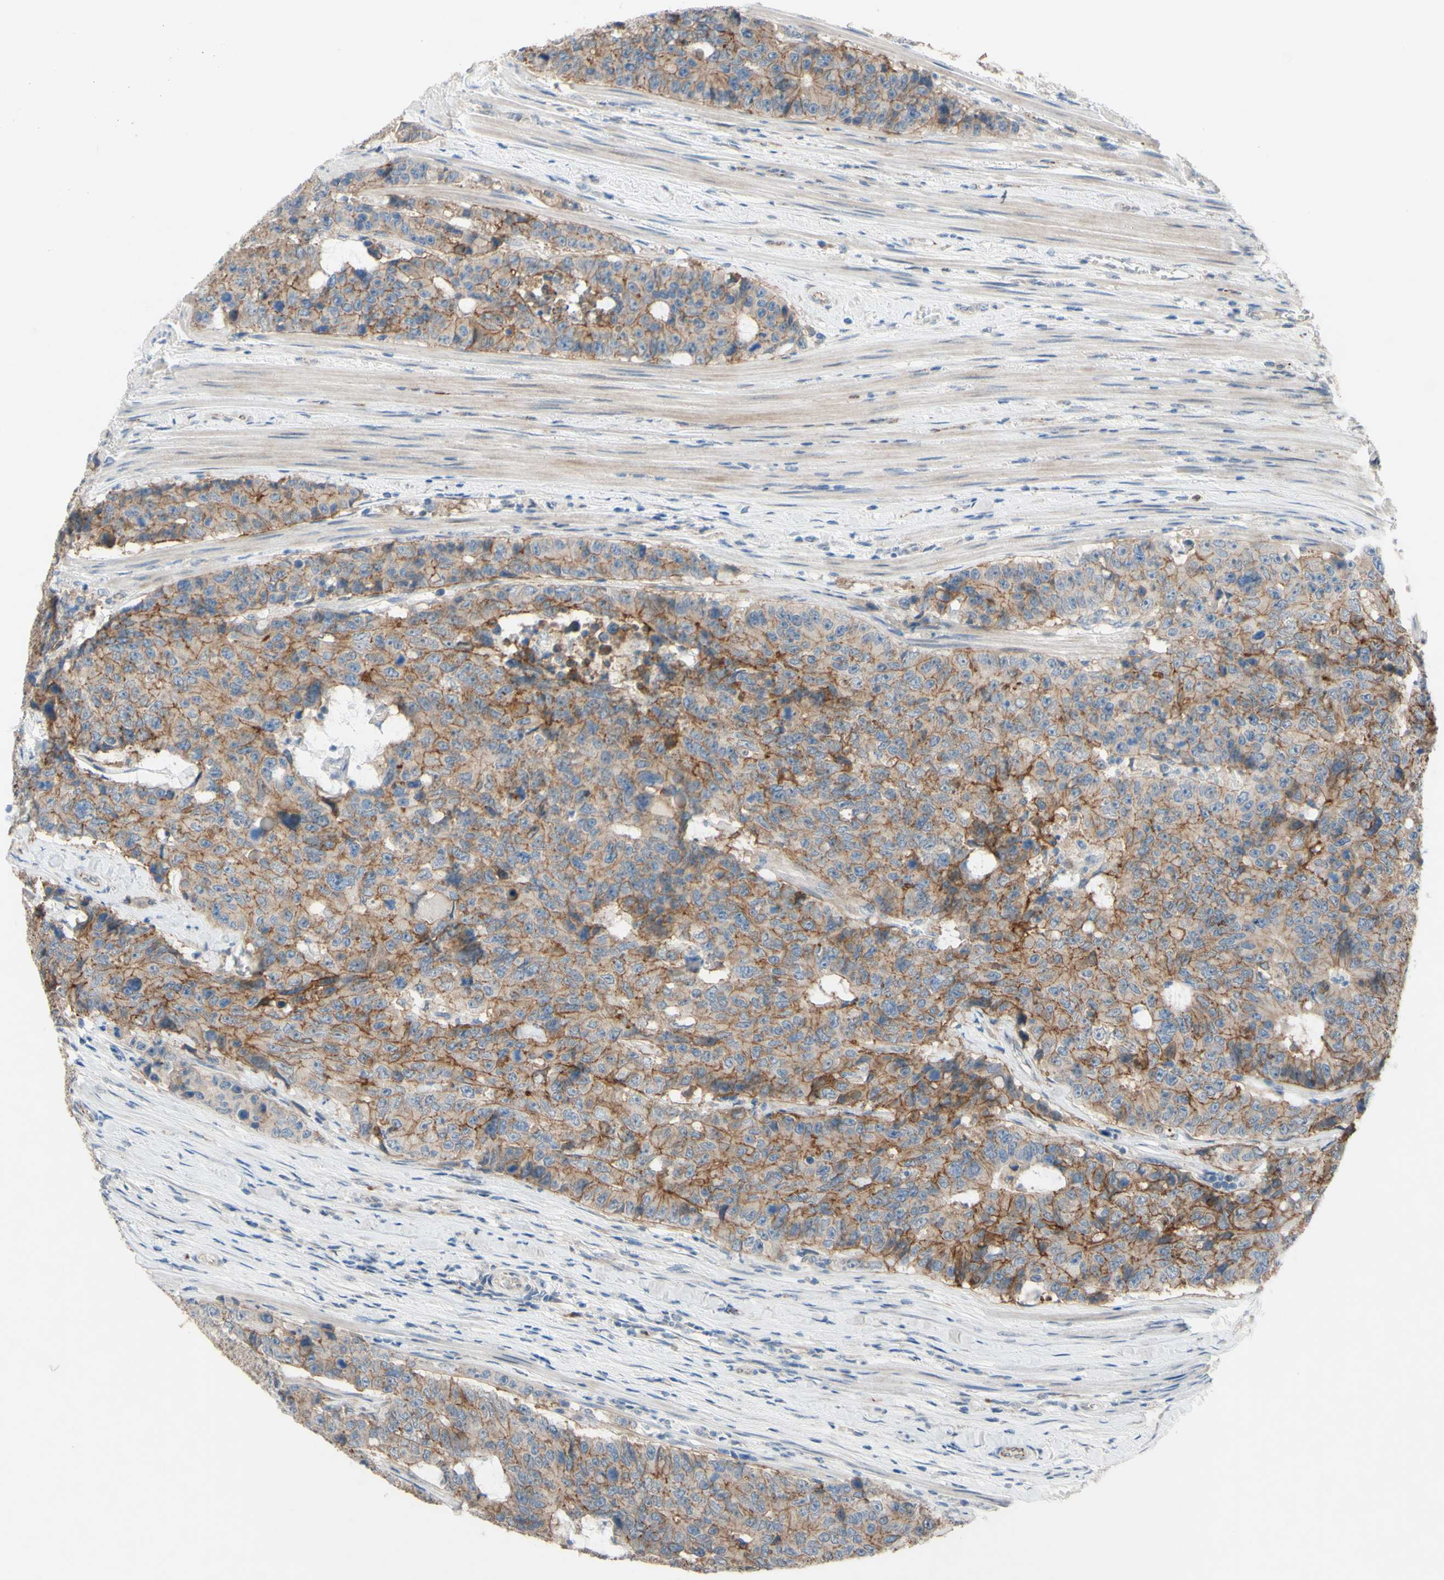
{"staining": {"intensity": "moderate", "quantity": ">75%", "location": "cytoplasmic/membranous"}, "tissue": "colorectal cancer", "cell_type": "Tumor cells", "image_type": "cancer", "snomed": [{"axis": "morphology", "description": "Adenocarcinoma, NOS"}, {"axis": "topography", "description": "Colon"}], "caption": "Adenocarcinoma (colorectal) stained for a protein (brown) displays moderate cytoplasmic/membranous positive staining in about >75% of tumor cells.", "gene": "CDCP1", "patient": {"sex": "female", "age": 86}}